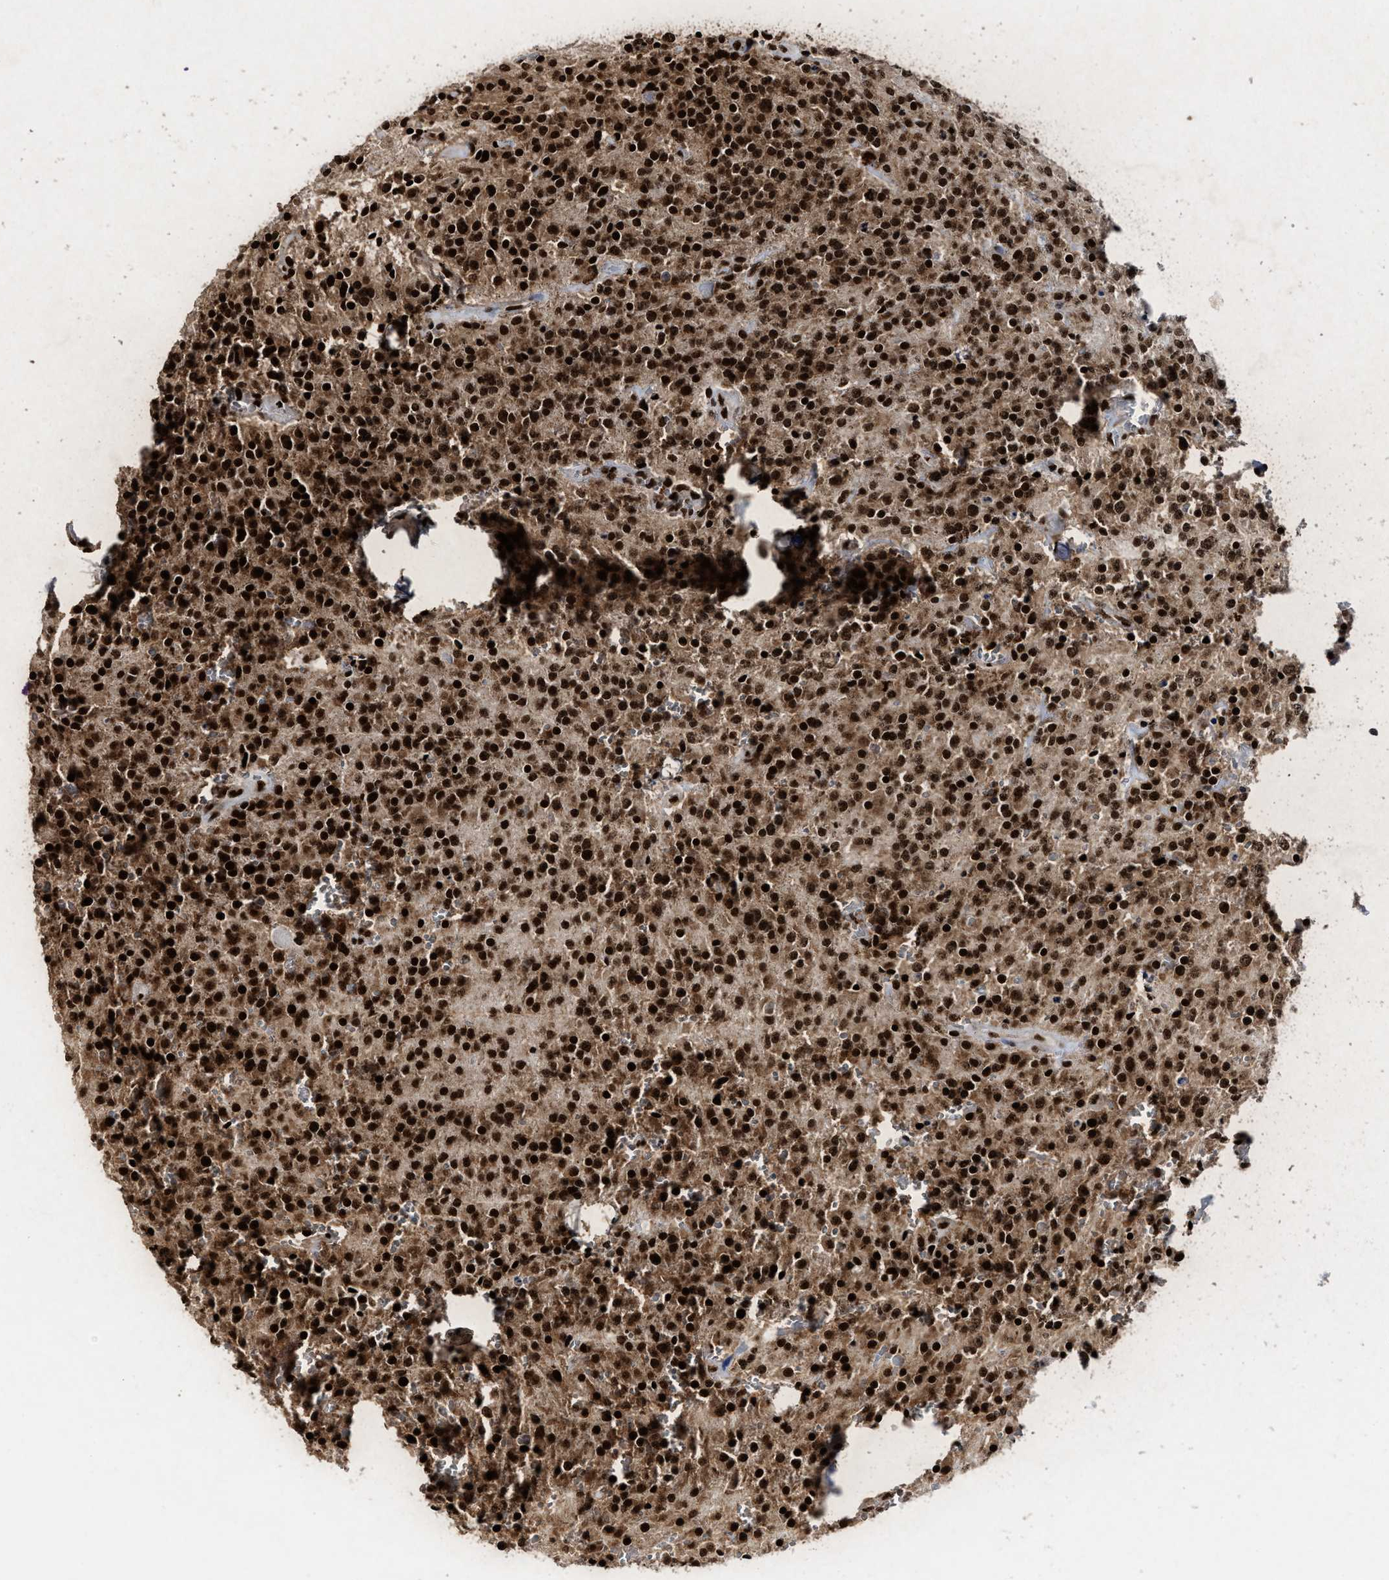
{"staining": {"intensity": "strong", "quantity": ">75%", "location": "nuclear"}, "tissue": "glioma", "cell_type": "Tumor cells", "image_type": "cancer", "snomed": [{"axis": "morphology", "description": "Glioma, malignant, Low grade"}, {"axis": "topography", "description": "Brain"}], "caption": "This micrograph demonstrates glioma stained with immunohistochemistry (IHC) to label a protein in brown. The nuclear of tumor cells show strong positivity for the protein. Nuclei are counter-stained blue.", "gene": "ALYREF", "patient": {"sex": "male", "age": 58}}